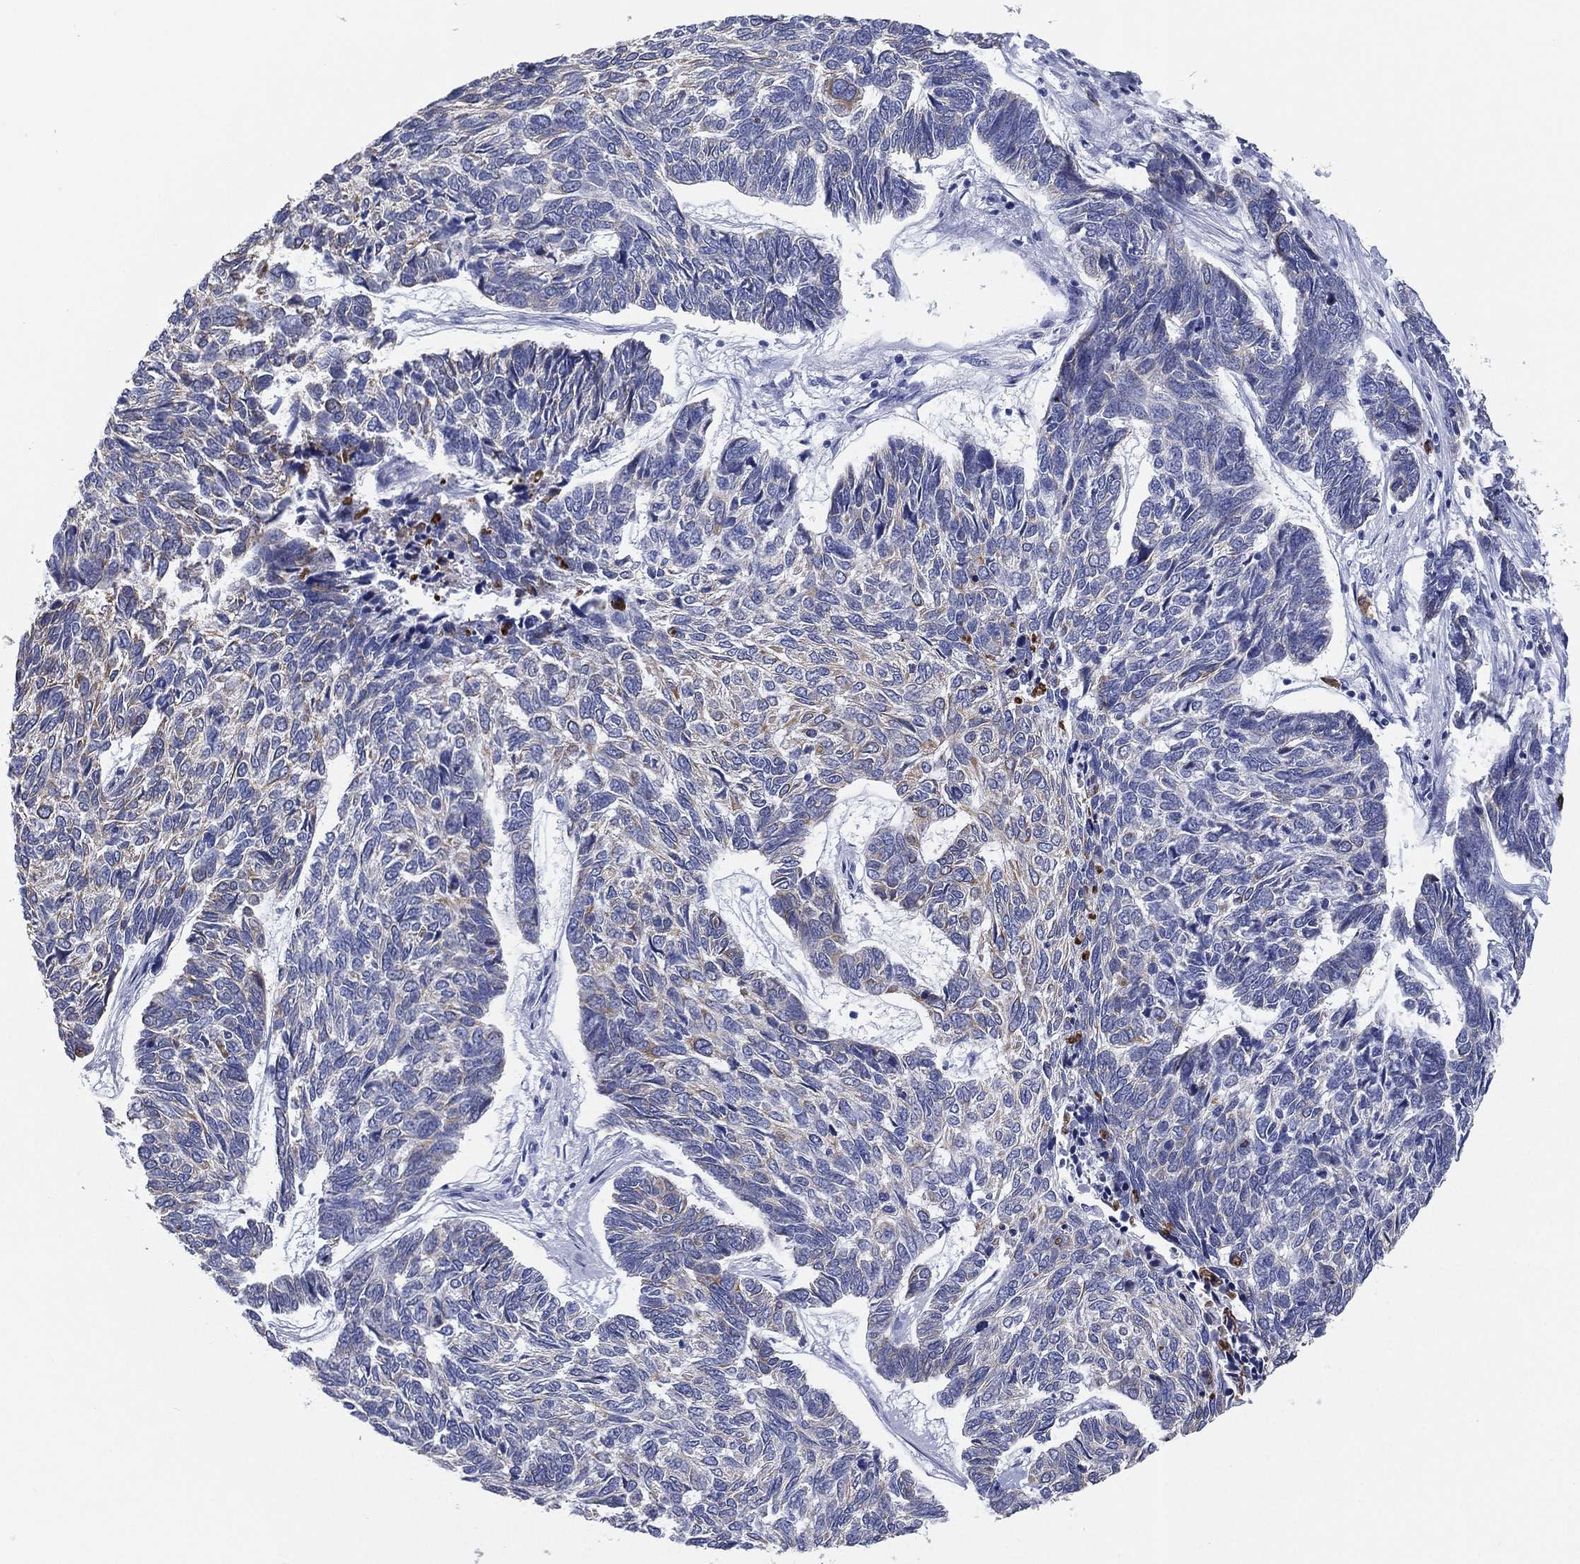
{"staining": {"intensity": "moderate", "quantity": "<25%", "location": "cytoplasmic/membranous"}, "tissue": "skin cancer", "cell_type": "Tumor cells", "image_type": "cancer", "snomed": [{"axis": "morphology", "description": "Basal cell carcinoma"}, {"axis": "topography", "description": "Skin"}], "caption": "High-magnification brightfield microscopy of skin cancer stained with DAB (3,3'-diaminobenzidine) (brown) and counterstained with hematoxylin (blue). tumor cells exhibit moderate cytoplasmic/membranous staining is present in about<25% of cells.", "gene": "CD79A", "patient": {"sex": "female", "age": 65}}